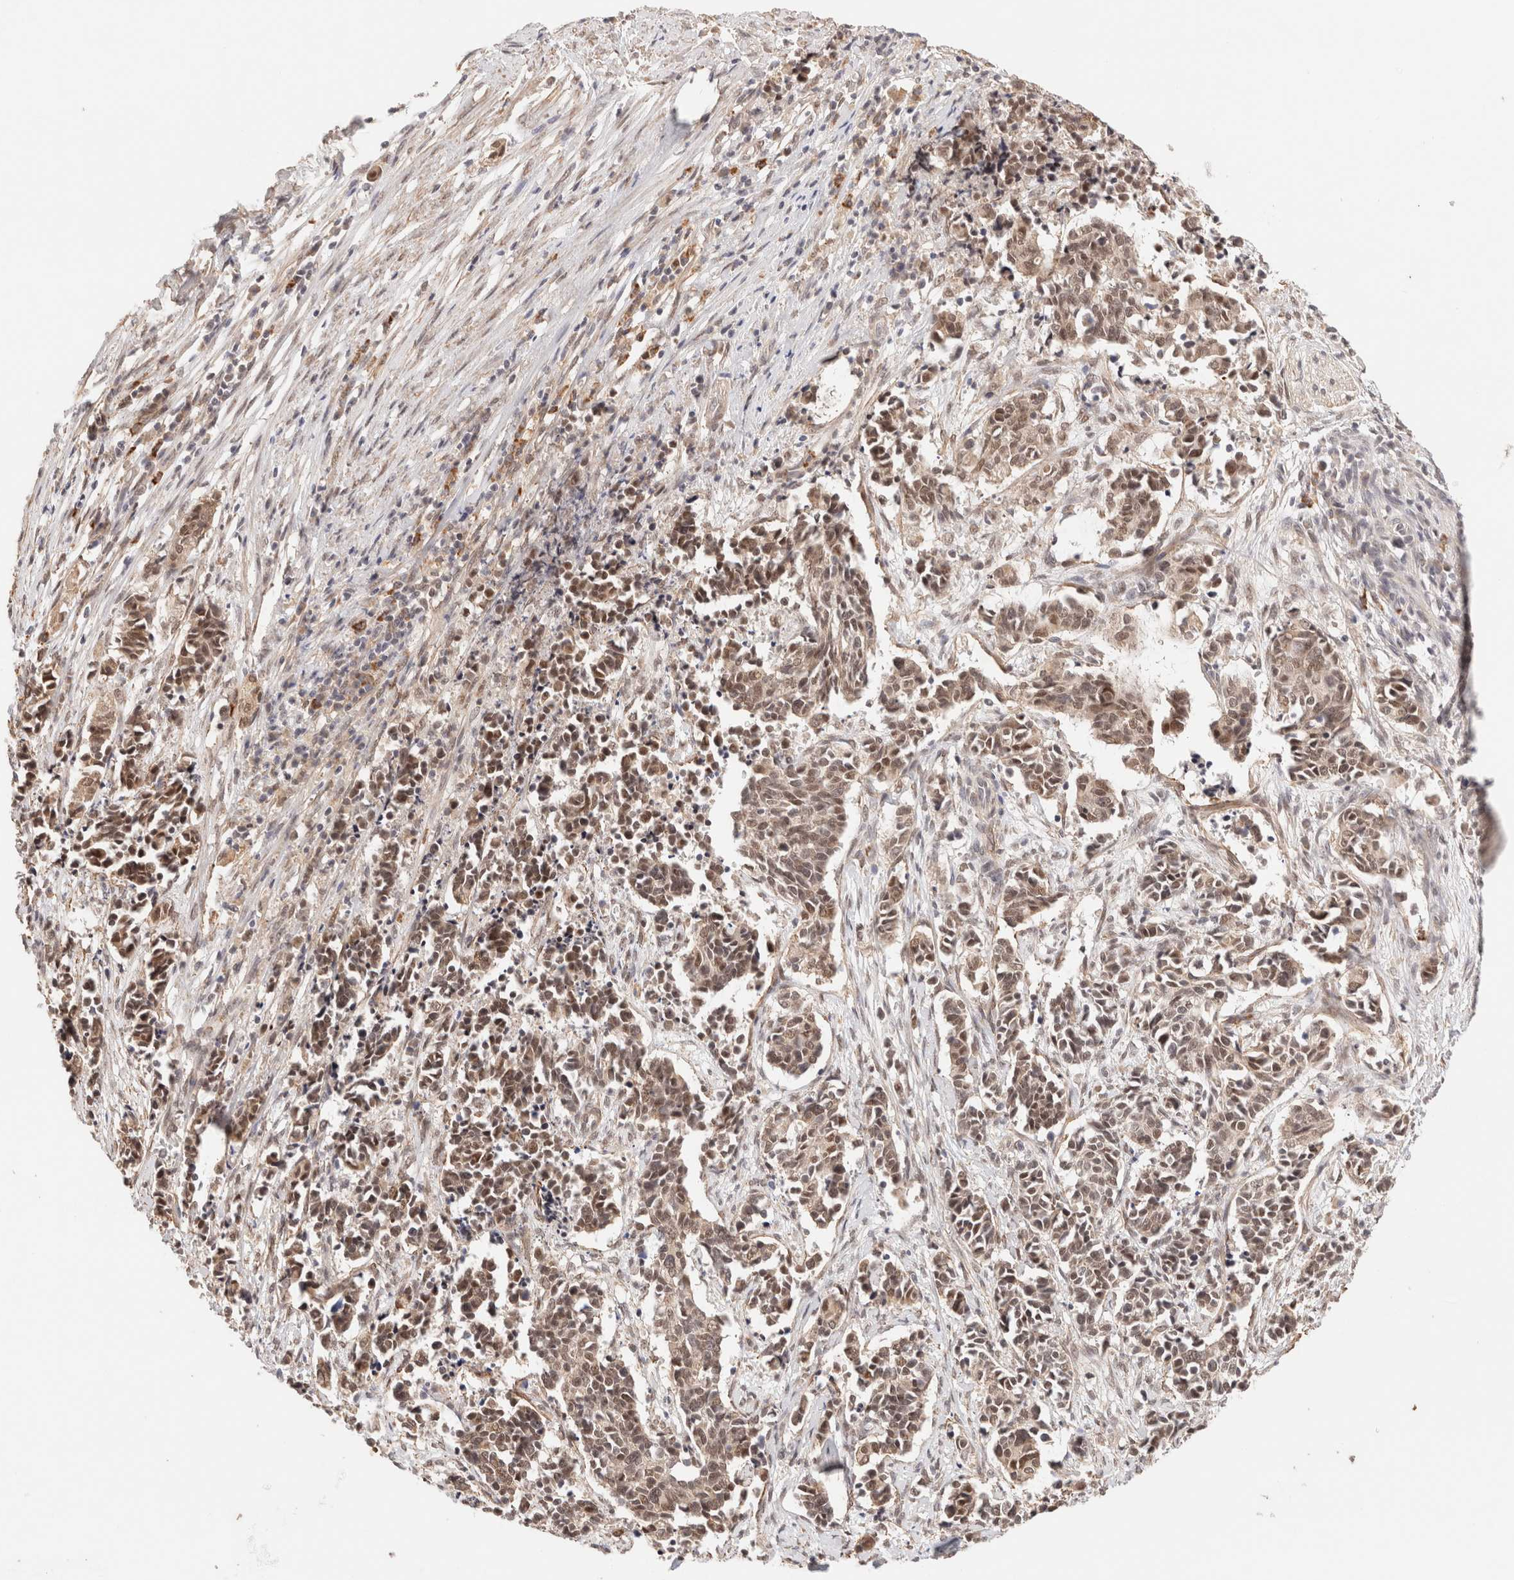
{"staining": {"intensity": "moderate", "quantity": ">75%", "location": "cytoplasmic/membranous,nuclear"}, "tissue": "cervical cancer", "cell_type": "Tumor cells", "image_type": "cancer", "snomed": [{"axis": "morphology", "description": "Normal tissue, NOS"}, {"axis": "morphology", "description": "Squamous cell carcinoma, NOS"}, {"axis": "topography", "description": "Cervix"}], "caption": "A high-resolution histopathology image shows immunohistochemistry staining of squamous cell carcinoma (cervical), which demonstrates moderate cytoplasmic/membranous and nuclear staining in about >75% of tumor cells. The staining is performed using DAB (3,3'-diaminobenzidine) brown chromogen to label protein expression. The nuclei are counter-stained blue using hematoxylin.", "gene": "BRPF3", "patient": {"sex": "female", "age": 35}}